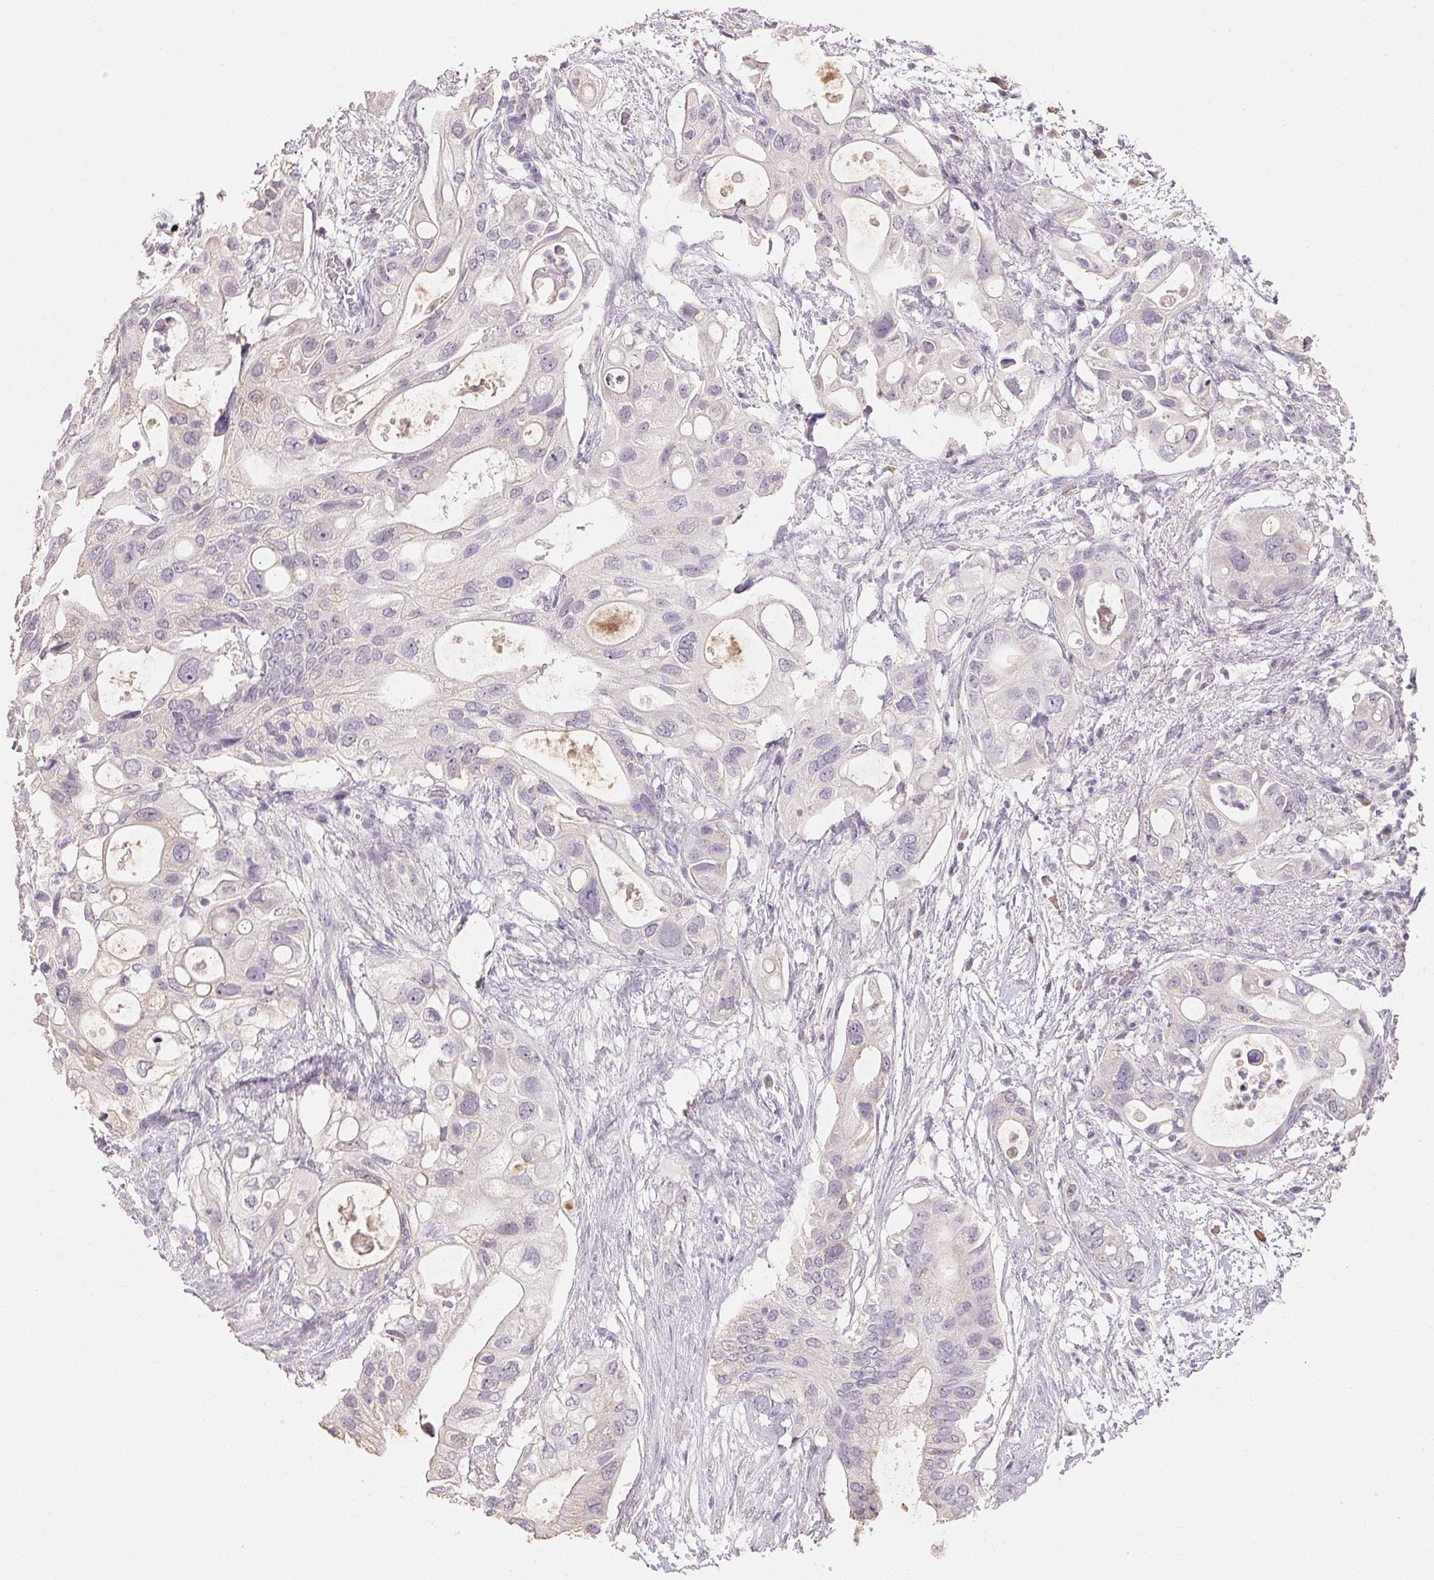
{"staining": {"intensity": "negative", "quantity": "none", "location": "none"}, "tissue": "pancreatic cancer", "cell_type": "Tumor cells", "image_type": "cancer", "snomed": [{"axis": "morphology", "description": "Adenocarcinoma, NOS"}, {"axis": "topography", "description": "Pancreas"}], "caption": "There is no significant positivity in tumor cells of pancreatic cancer.", "gene": "MAP7D2", "patient": {"sex": "female", "age": 72}}